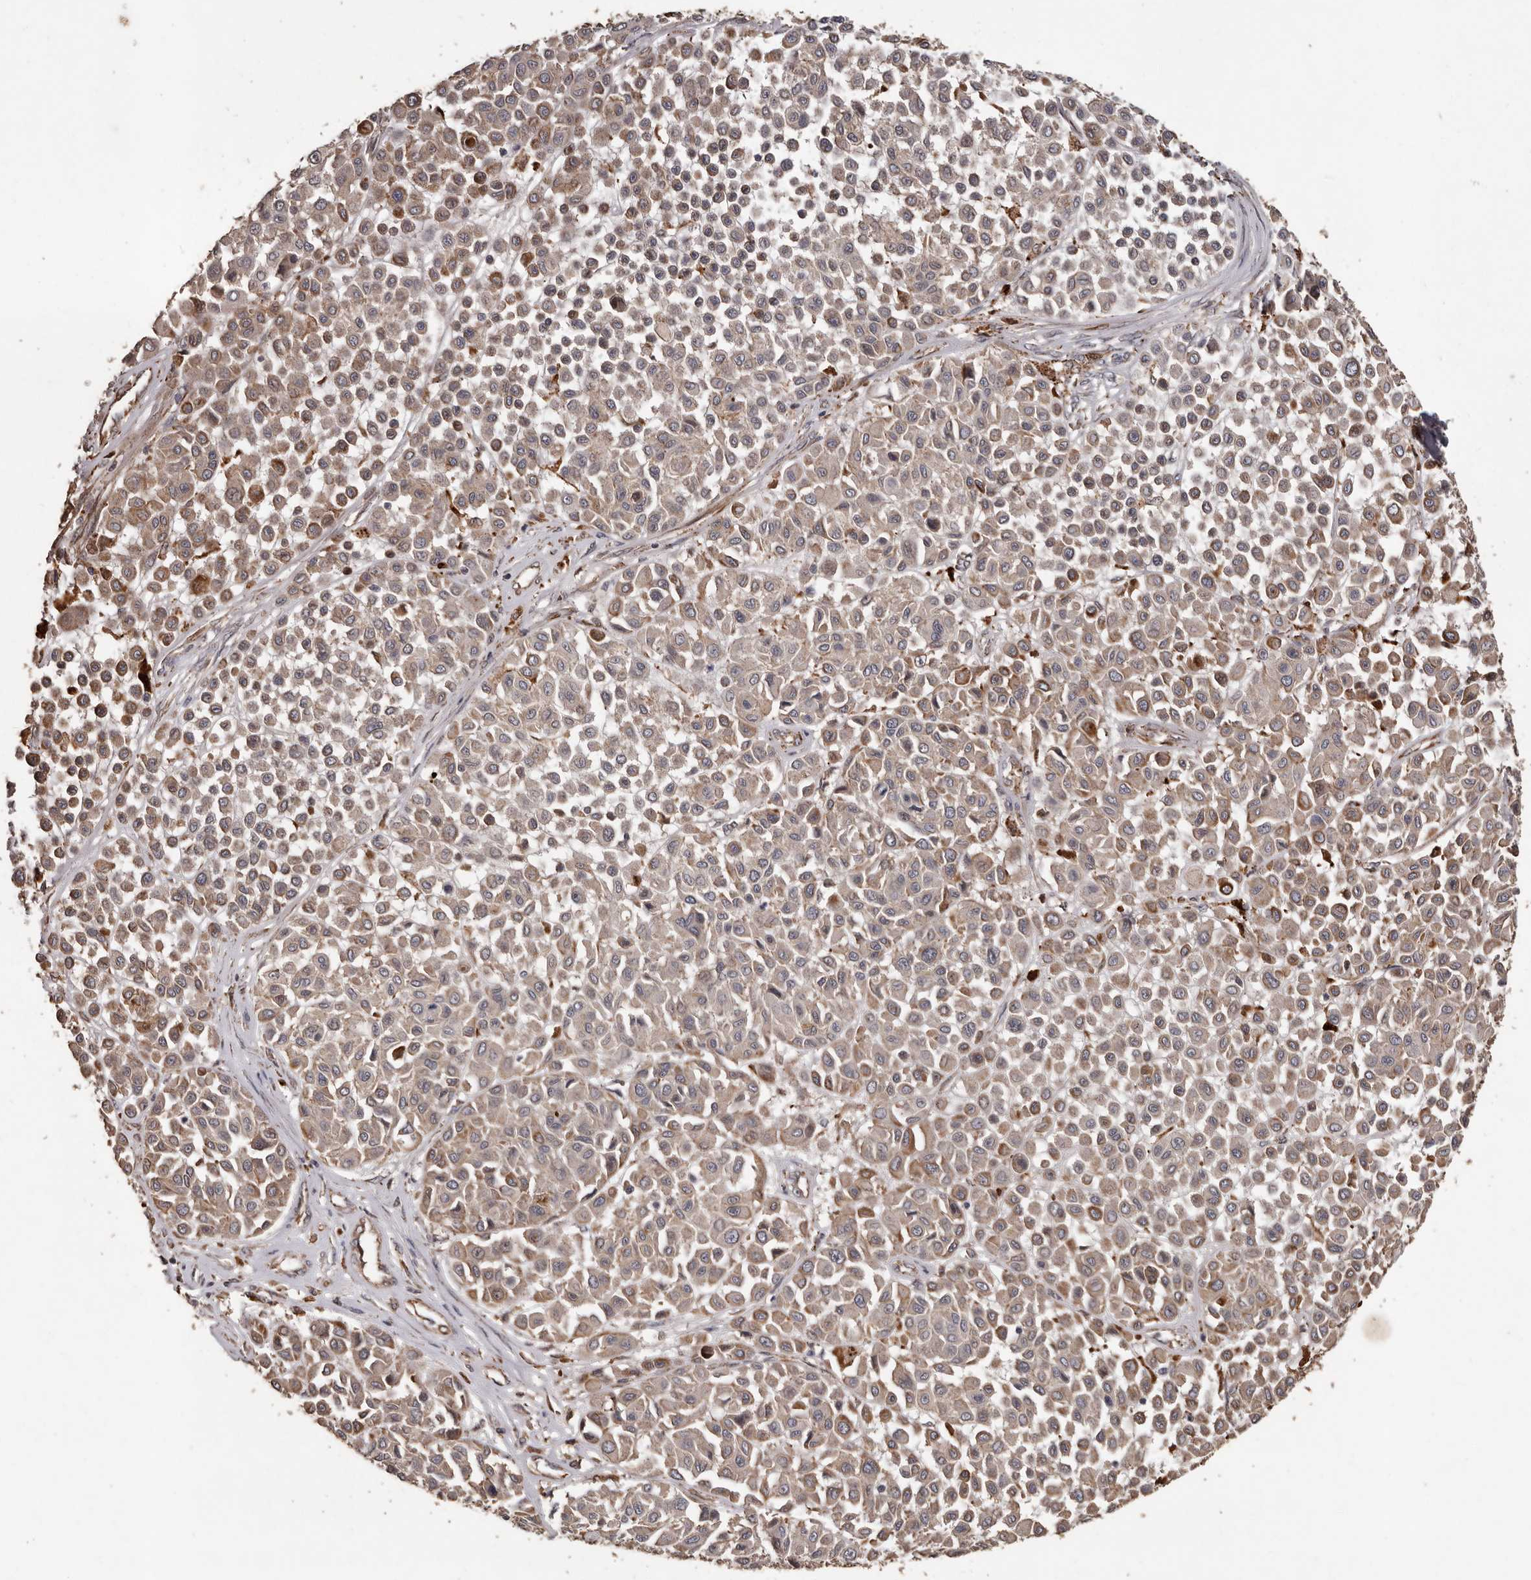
{"staining": {"intensity": "weak", "quantity": ">75%", "location": "cytoplasmic/membranous"}, "tissue": "melanoma", "cell_type": "Tumor cells", "image_type": "cancer", "snomed": [{"axis": "morphology", "description": "Malignant melanoma, Metastatic site"}, {"axis": "topography", "description": "Soft tissue"}], "caption": "High-power microscopy captured an immunohistochemistry (IHC) image of melanoma, revealing weak cytoplasmic/membranous staining in about >75% of tumor cells. The staining was performed using DAB to visualize the protein expression in brown, while the nuclei were stained in blue with hematoxylin (Magnification: 20x).", "gene": "BRAT1", "patient": {"sex": "male", "age": 41}}